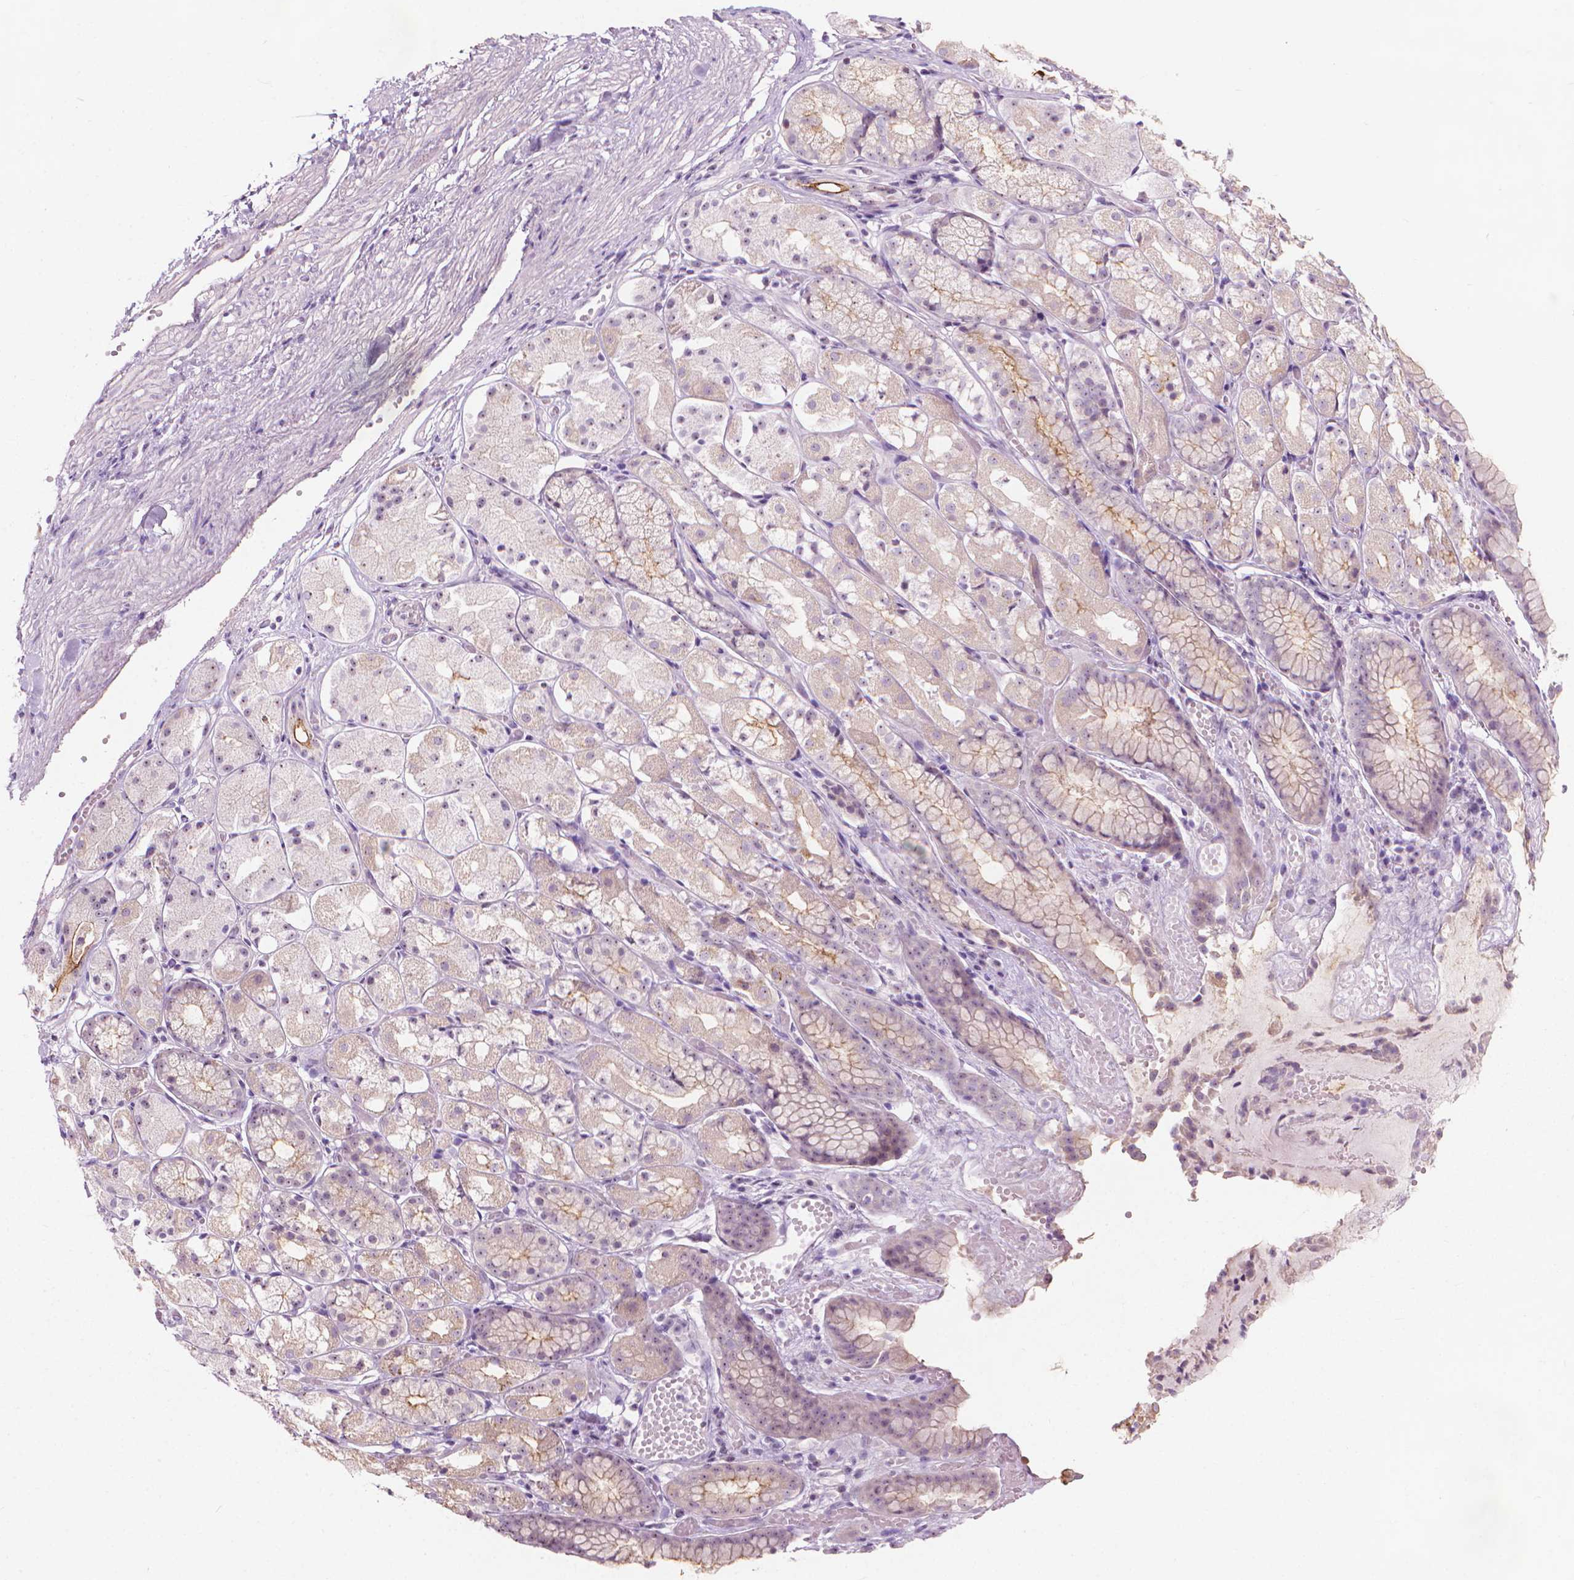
{"staining": {"intensity": "weak", "quantity": "<25%", "location": "cytoplasmic/membranous"}, "tissue": "stomach", "cell_type": "Glandular cells", "image_type": "normal", "snomed": [{"axis": "morphology", "description": "Normal tissue, NOS"}, {"axis": "topography", "description": "Stomach"}], "caption": "DAB (3,3'-diaminobenzidine) immunohistochemical staining of benign human stomach displays no significant expression in glandular cells. (DAB immunohistochemistry with hematoxylin counter stain).", "gene": "GPRC5A", "patient": {"sex": "male", "age": 70}}